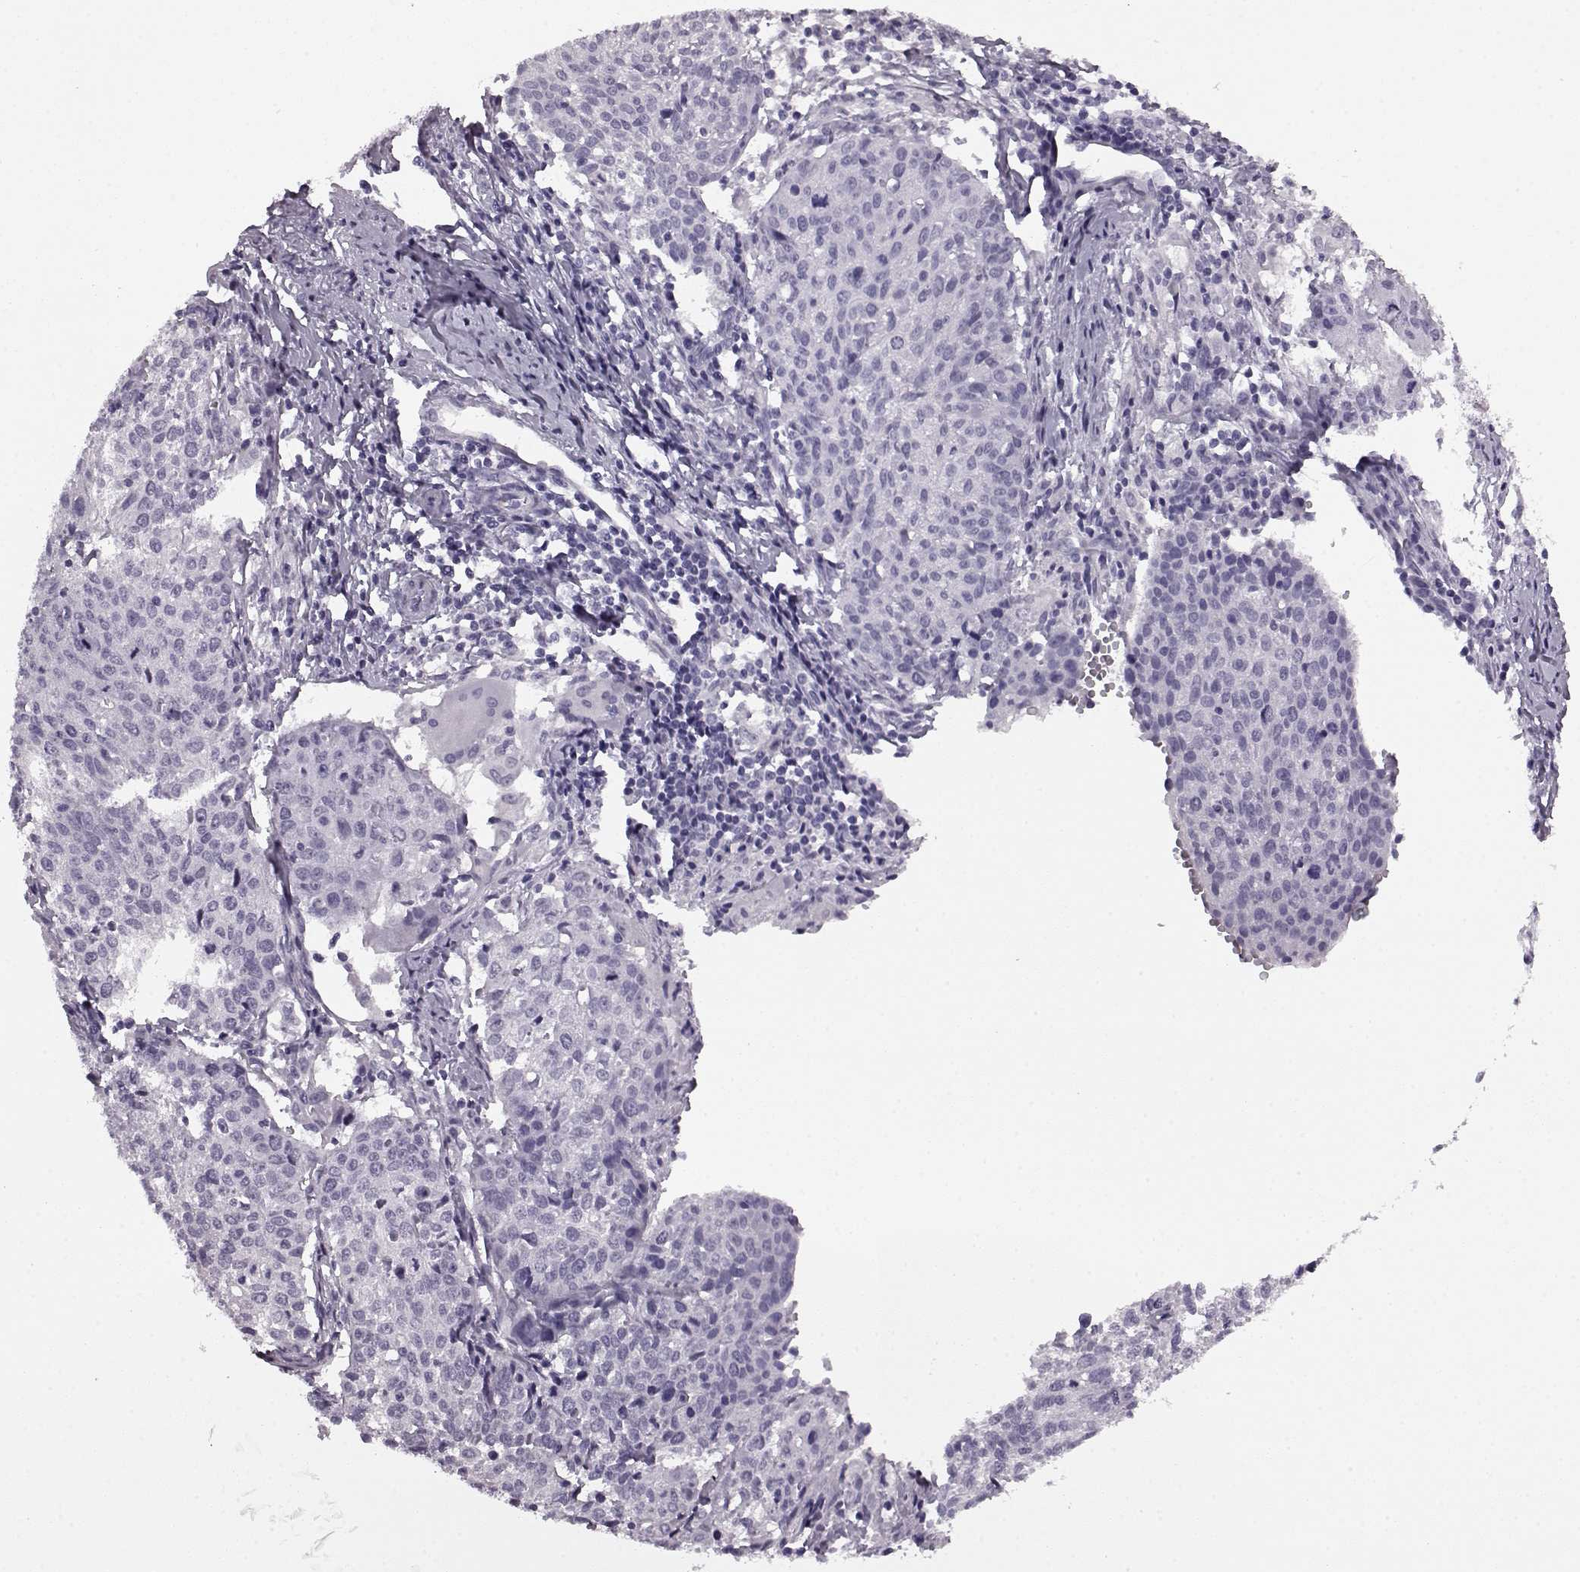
{"staining": {"intensity": "negative", "quantity": "none", "location": "none"}, "tissue": "cervical cancer", "cell_type": "Tumor cells", "image_type": "cancer", "snomed": [{"axis": "morphology", "description": "Squamous cell carcinoma, NOS"}, {"axis": "topography", "description": "Cervix"}], "caption": "Immunohistochemistry (IHC) of cervical cancer (squamous cell carcinoma) shows no staining in tumor cells. (DAB (3,3'-diaminobenzidine) IHC, high magnification).", "gene": "AIPL1", "patient": {"sex": "female", "age": 38}}